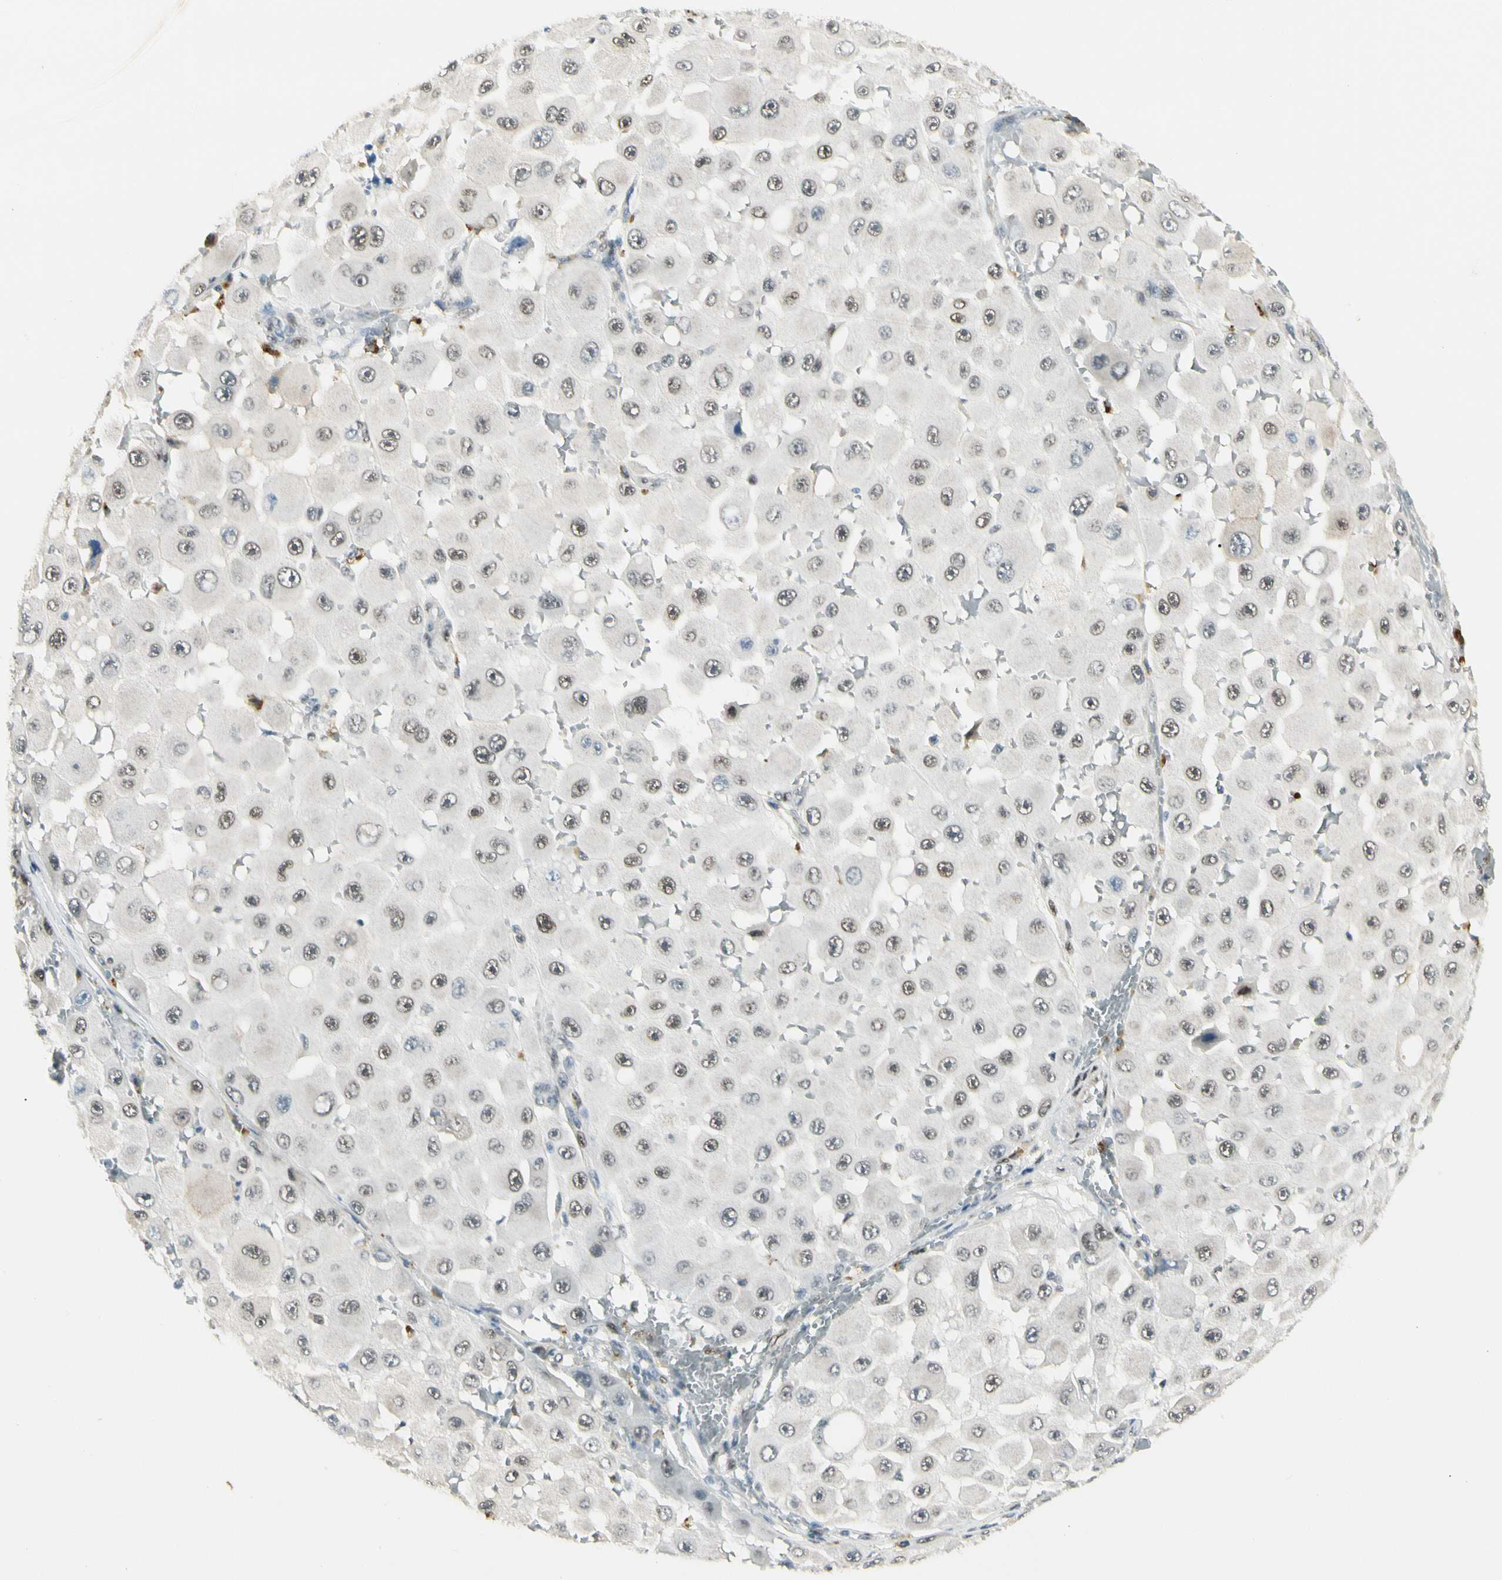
{"staining": {"intensity": "moderate", "quantity": ">75%", "location": "nuclear"}, "tissue": "melanoma", "cell_type": "Tumor cells", "image_type": "cancer", "snomed": [{"axis": "morphology", "description": "Malignant melanoma, NOS"}, {"axis": "topography", "description": "Skin"}], "caption": "Human malignant melanoma stained for a protein (brown) exhibits moderate nuclear positive staining in about >75% of tumor cells.", "gene": "ATXN1", "patient": {"sex": "female", "age": 81}}